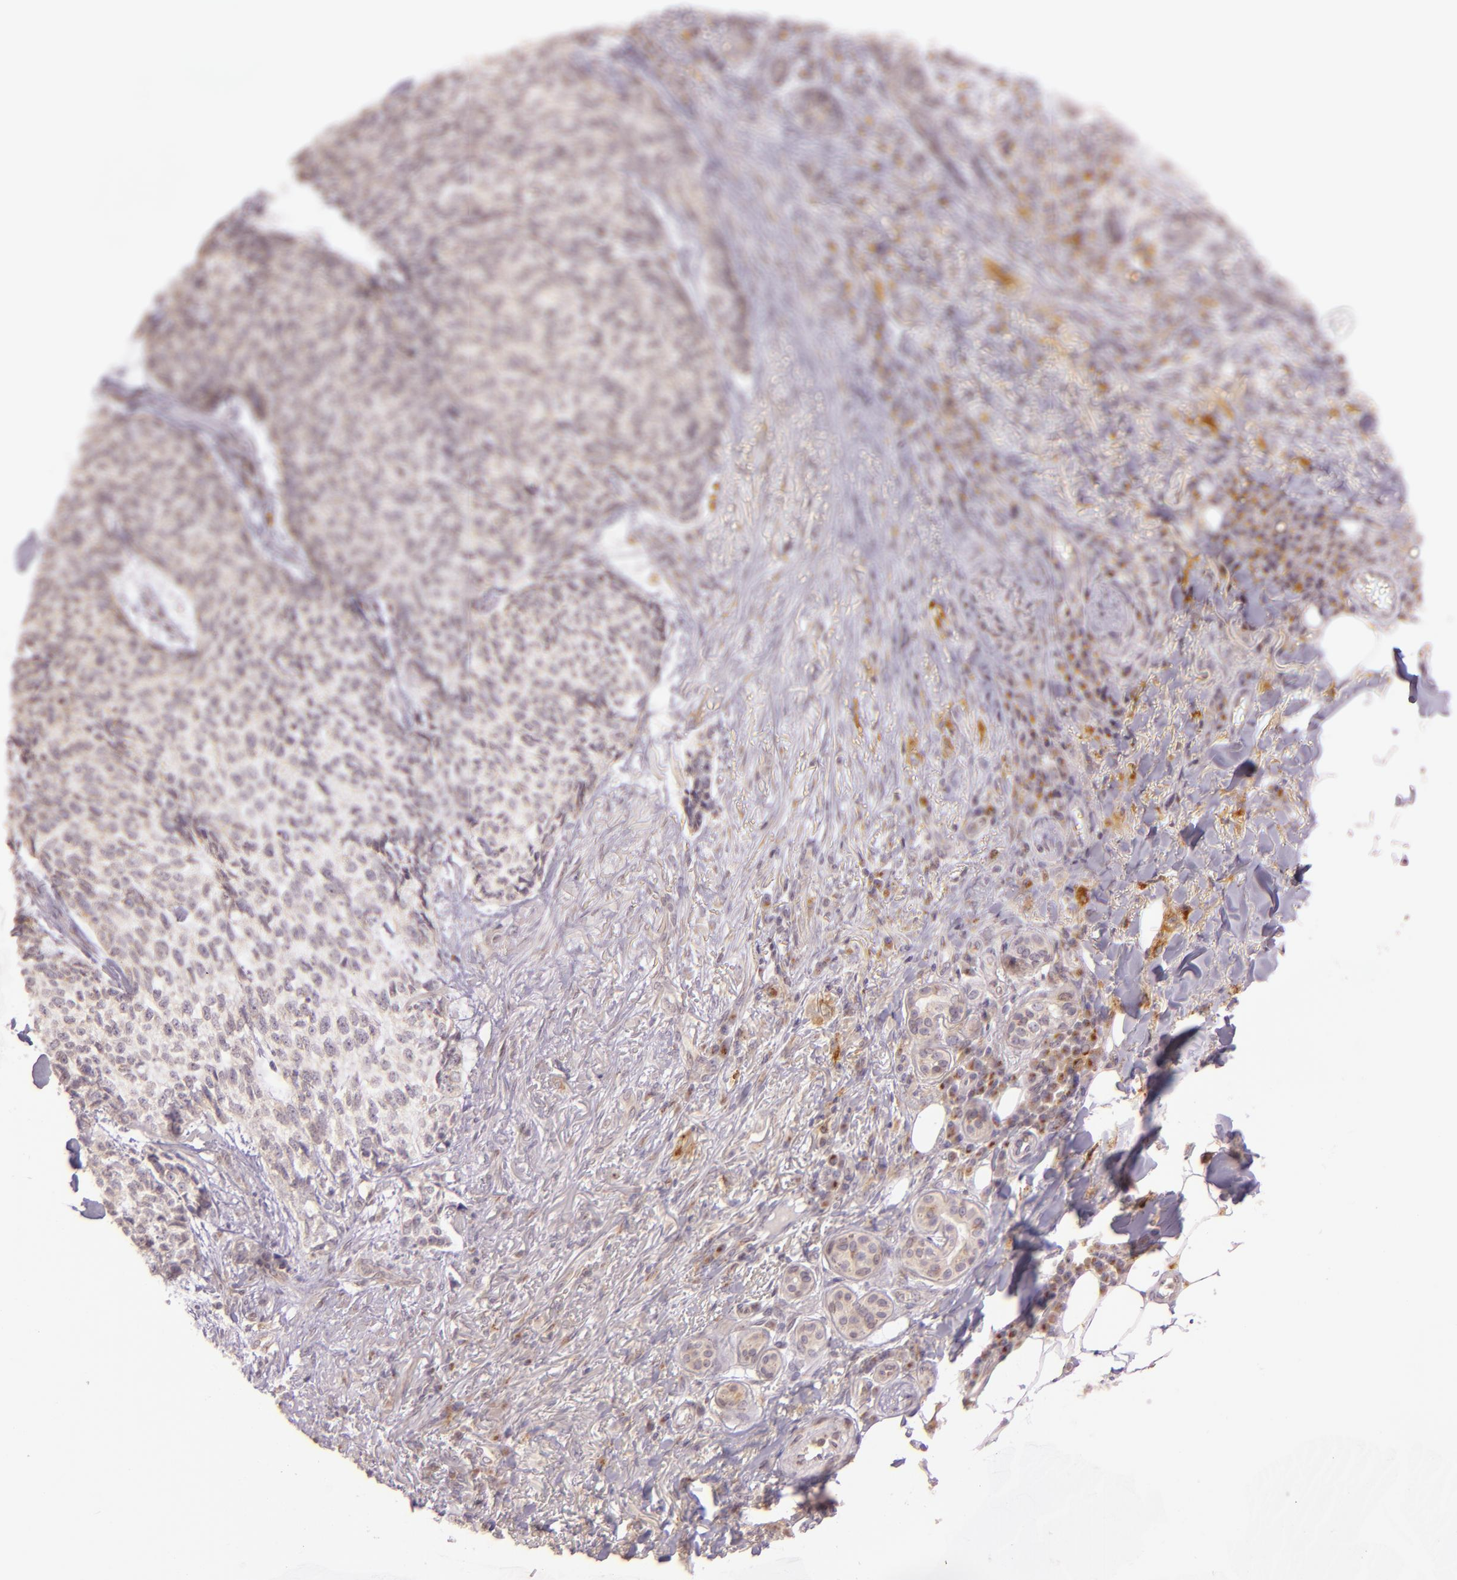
{"staining": {"intensity": "weak", "quantity": "25%-75%", "location": "cytoplasmic/membranous"}, "tissue": "skin cancer", "cell_type": "Tumor cells", "image_type": "cancer", "snomed": [{"axis": "morphology", "description": "Basal cell carcinoma"}, {"axis": "topography", "description": "Skin"}], "caption": "Immunohistochemistry of human skin cancer (basal cell carcinoma) displays low levels of weak cytoplasmic/membranous expression in about 25%-75% of tumor cells.", "gene": "LGMN", "patient": {"sex": "female", "age": 89}}